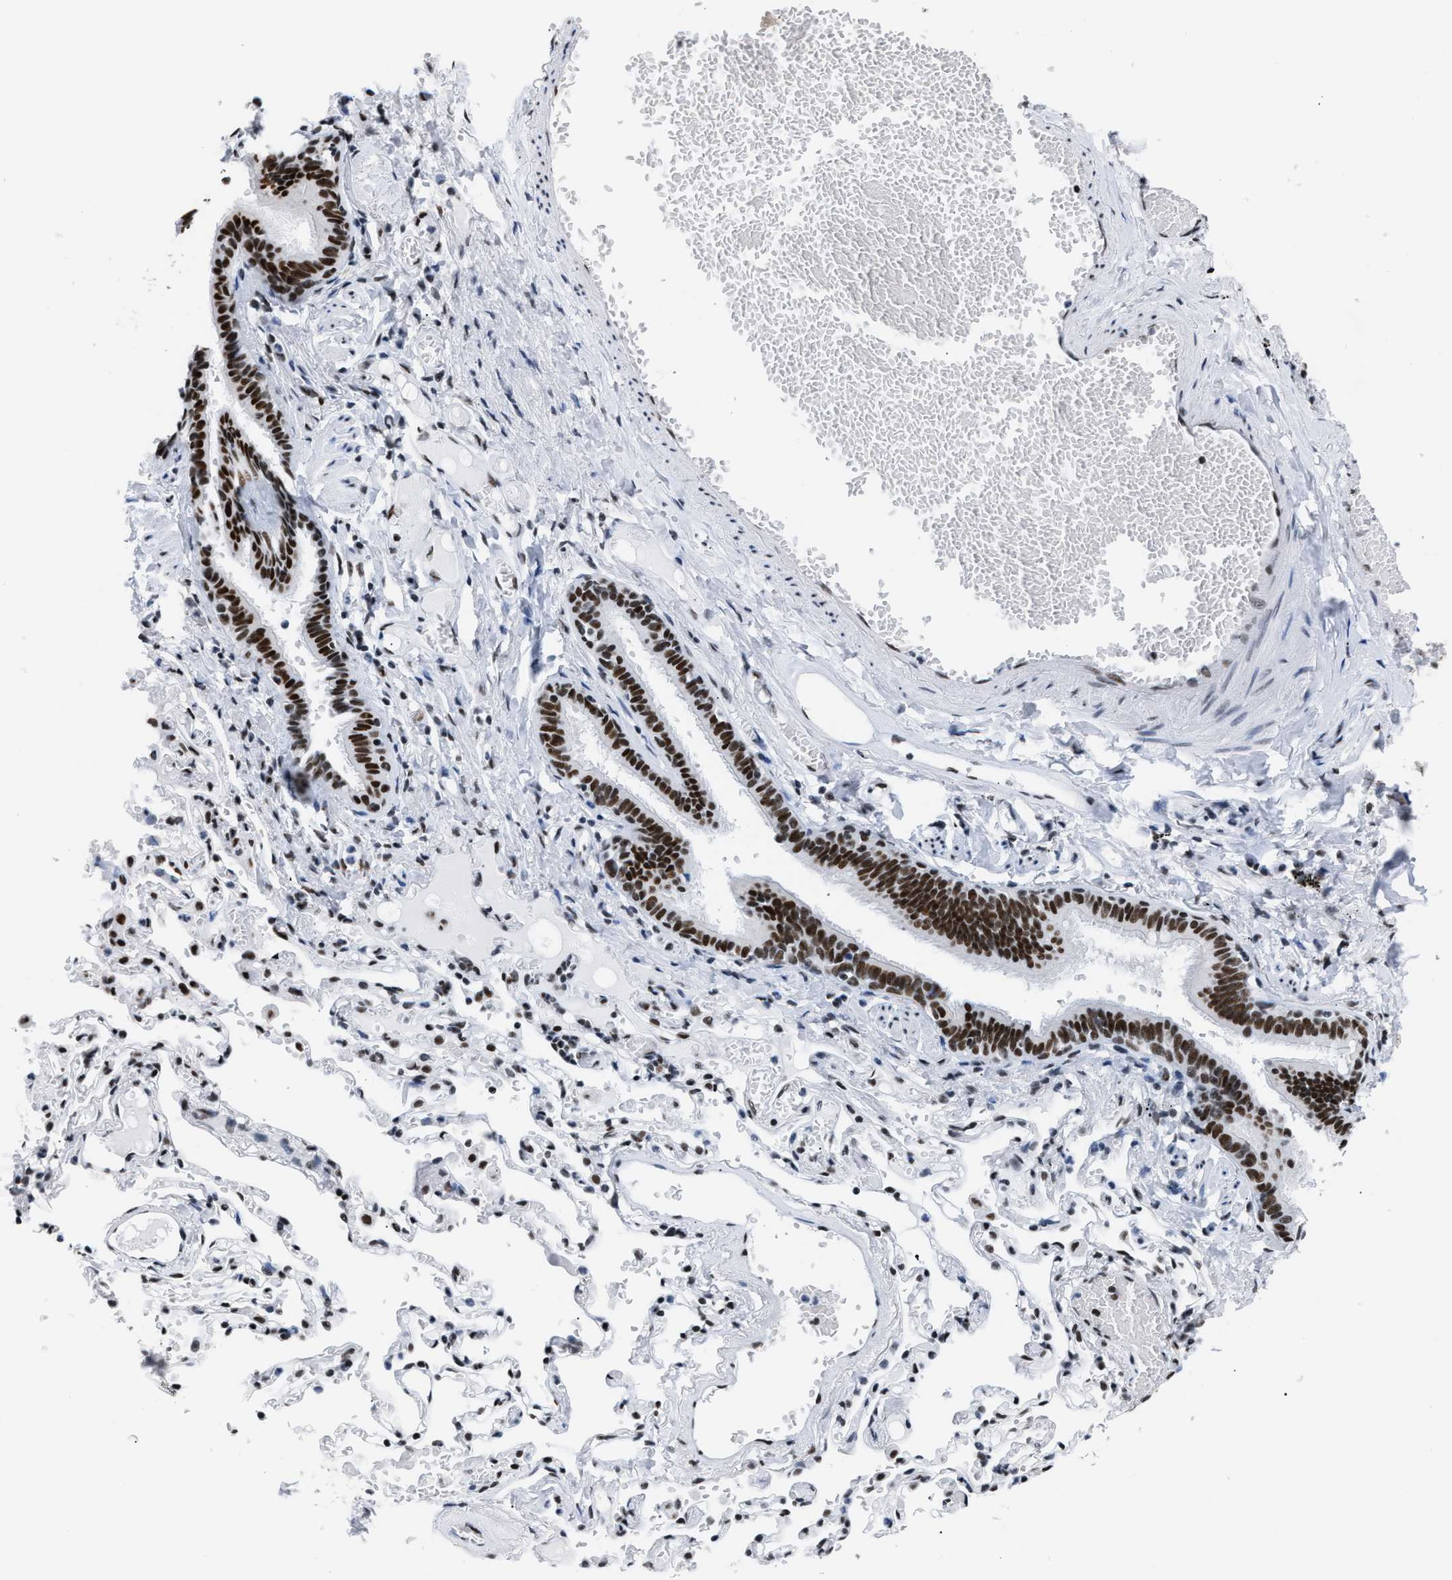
{"staining": {"intensity": "strong", "quantity": ">75%", "location": "nuclear"}, "tissue": "bronchus", "cell_type": "Respiratory epithelial cells", "image_type": "normal", "snomed": [{"axis": "morphology", "description": "Normal tissue, NOS"}, {"axis": "morphology", "description": "Inflammation, NOS"}, {"axis": "topography", "description": "Cartilage tissue"}, {"axis": "topography", "description": "Lung"}], "caption": "Brown immunohistochemical staining in benign human bronchus demonstrates strong nuclear expression in about >75% of respiratory epithelial cells.", "gene": "CCAR2", "patient": {"sex": "male", "age": 71}}